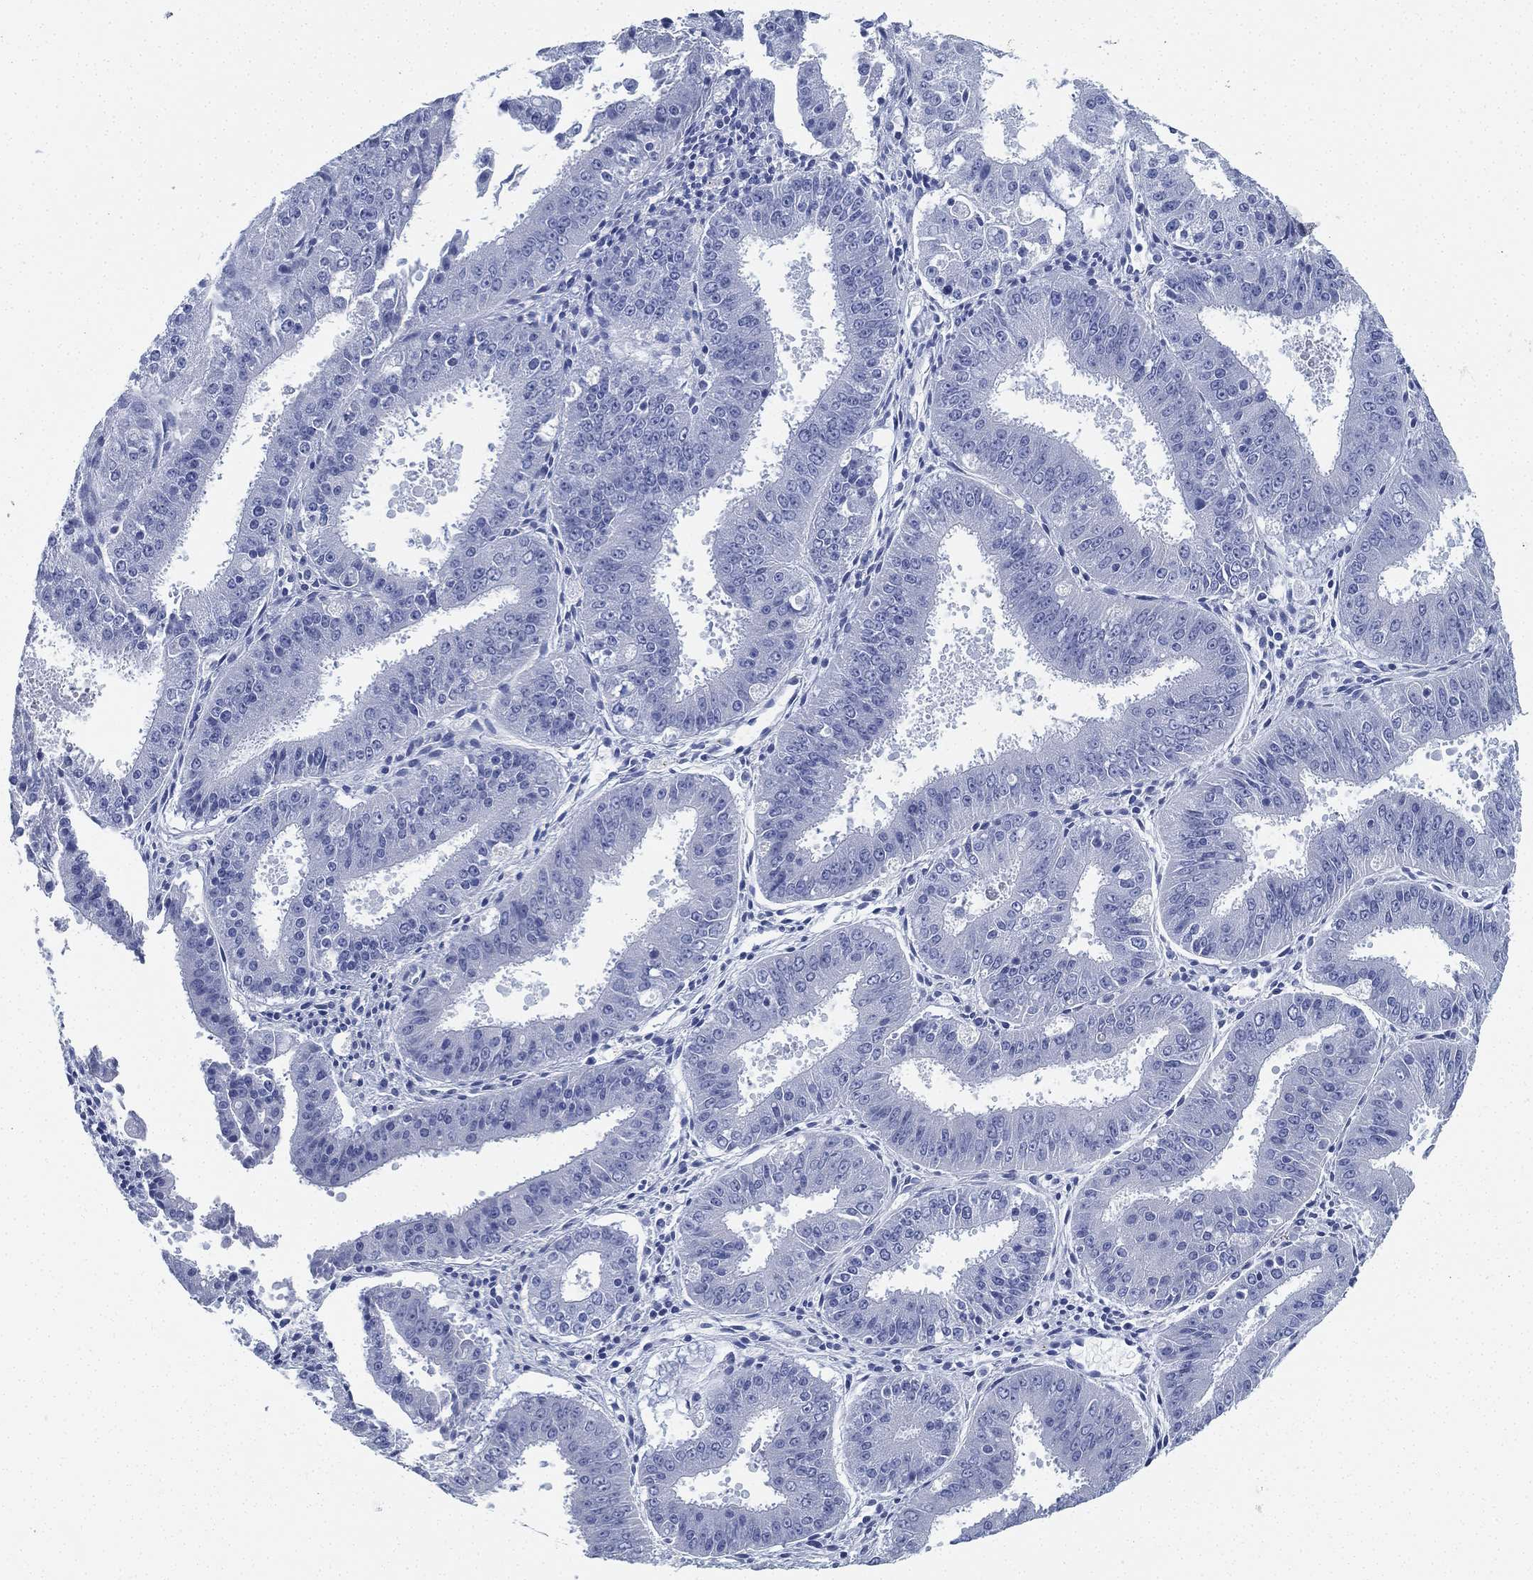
{"staining": {"intensity": "negative", "quantity": "none", "location": "none"}, "tissue": "ovarian cancer", "cell_type": "Tumor cells", "image_type": "cancer", "snomed": [{"axis": "morphology", "description": "Carcinoma, endometroid"}, {"axis": "topography", "description": "Ovary"}], "caption": "Protein analysis of ovarian cancer (endometroid carcinoma) displays no significant staining in tumor cells.", "gene": "DEFB121", "patient": {"sex": "female", "age": 42}}